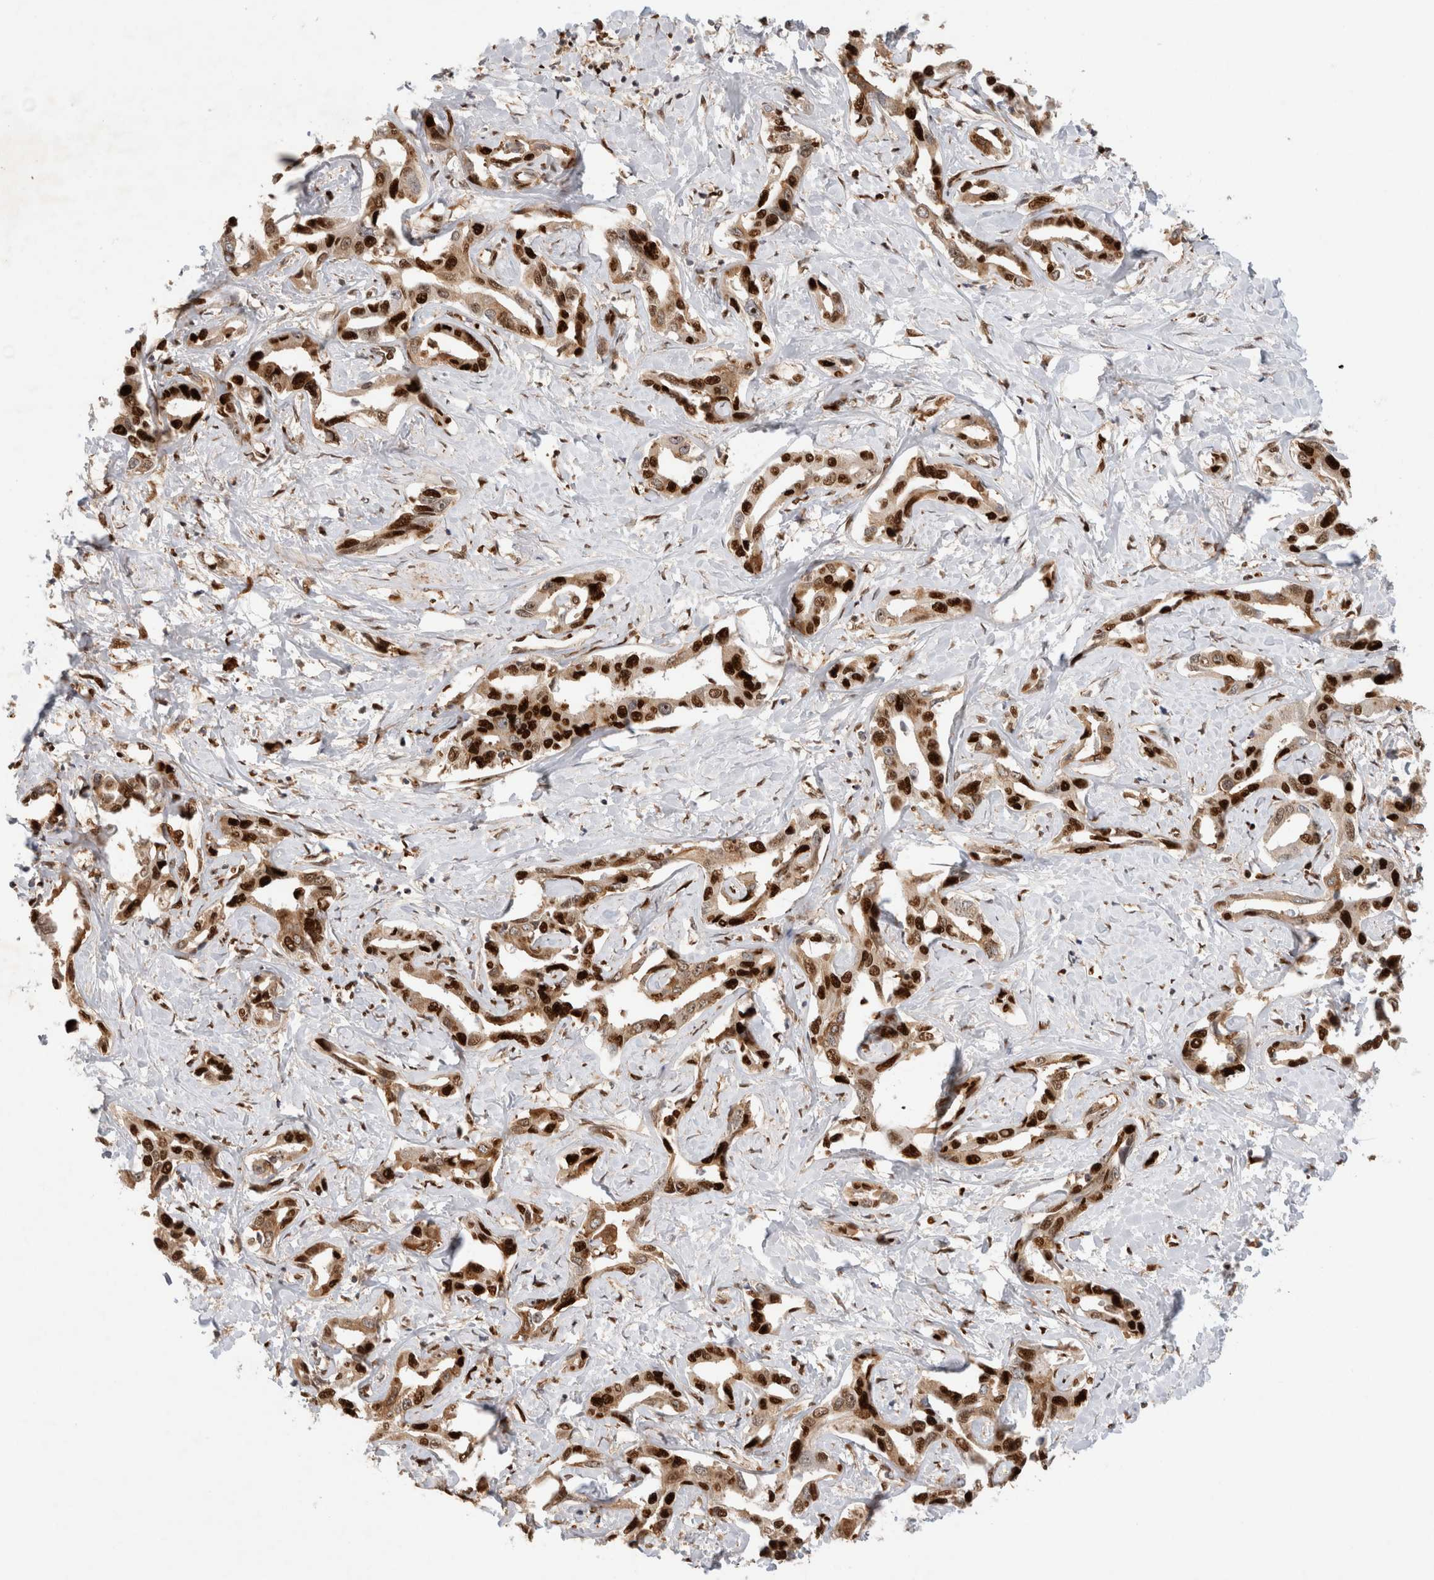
{"staining": {"intensity": "strong", "quantity": ">75%", "location": "cytoplasmic/membranous,nuclear"}, "tissue": "liver cancer", "cell_type": "Tumor cells", "image_type": "cancer", "snomed": [{"axis": "morphology", "description": "Cholangiocarcinoma"}, {"axis": "topography", "description": "Liver"}], "caption": "Liver cancer stained with a protein marker shows strong staining in tumor cells.", "gene": "TCF4", "patient": {"sex": "male", "age": 59}}